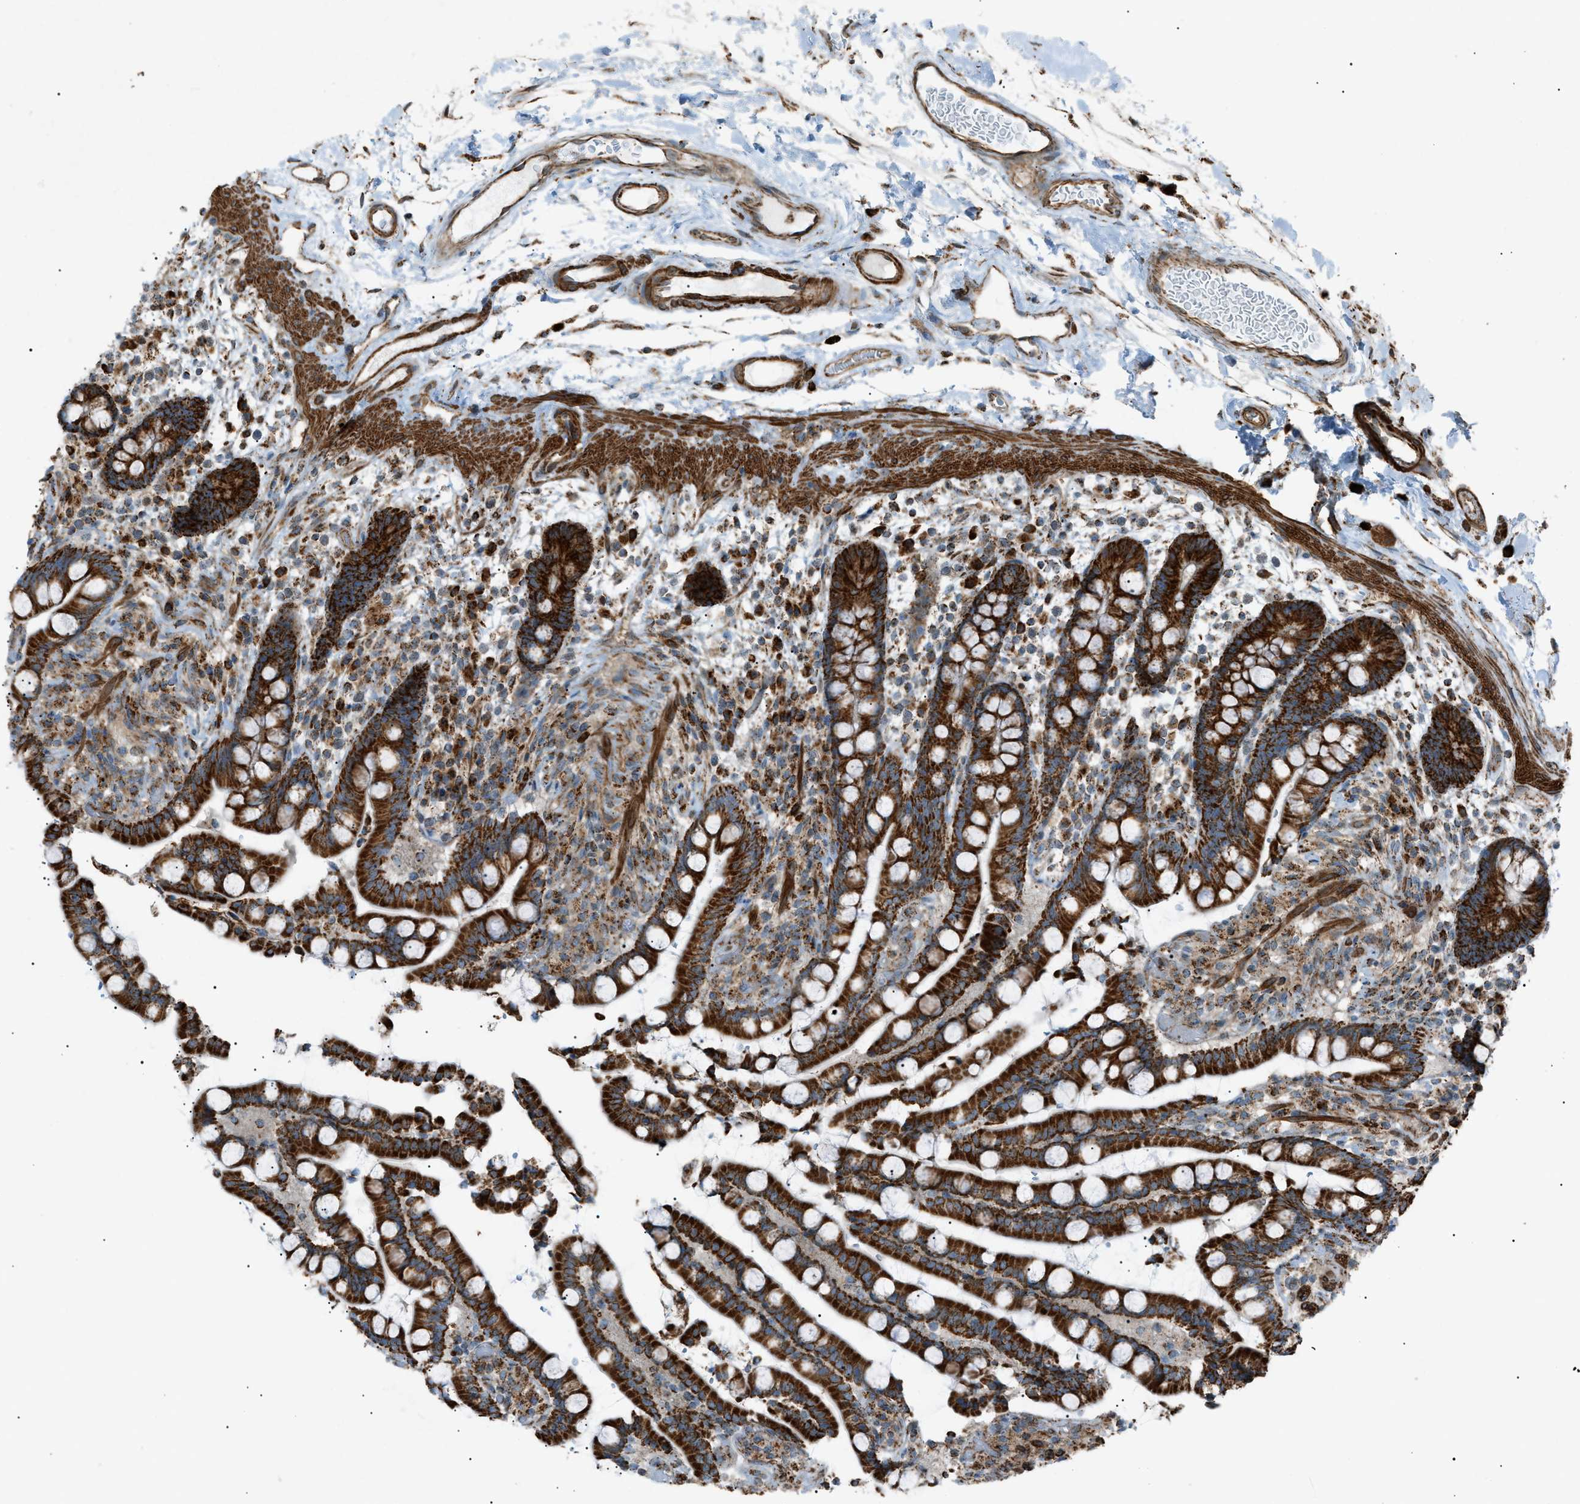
{"staining": {"intensity": "moderate", "quantity": ">75%", "location": "cytoplasmic/membranous"}, "tissue": "colon", "cell_type": "Endothelial cells", "image_type": "normal", "snomed": [{"axis": "morphology", "description": "Normal tissue, NOS"}, {"axis": "topography", "description": "Colon"}], "caption": "Endothelial cells show medium levels of moderate cytoplasmic/membranous expression in approximately >75% of cells in benign human colon.", "gene": "C1GALT1C1", "patient": {"sex": "male", "age": 73}}